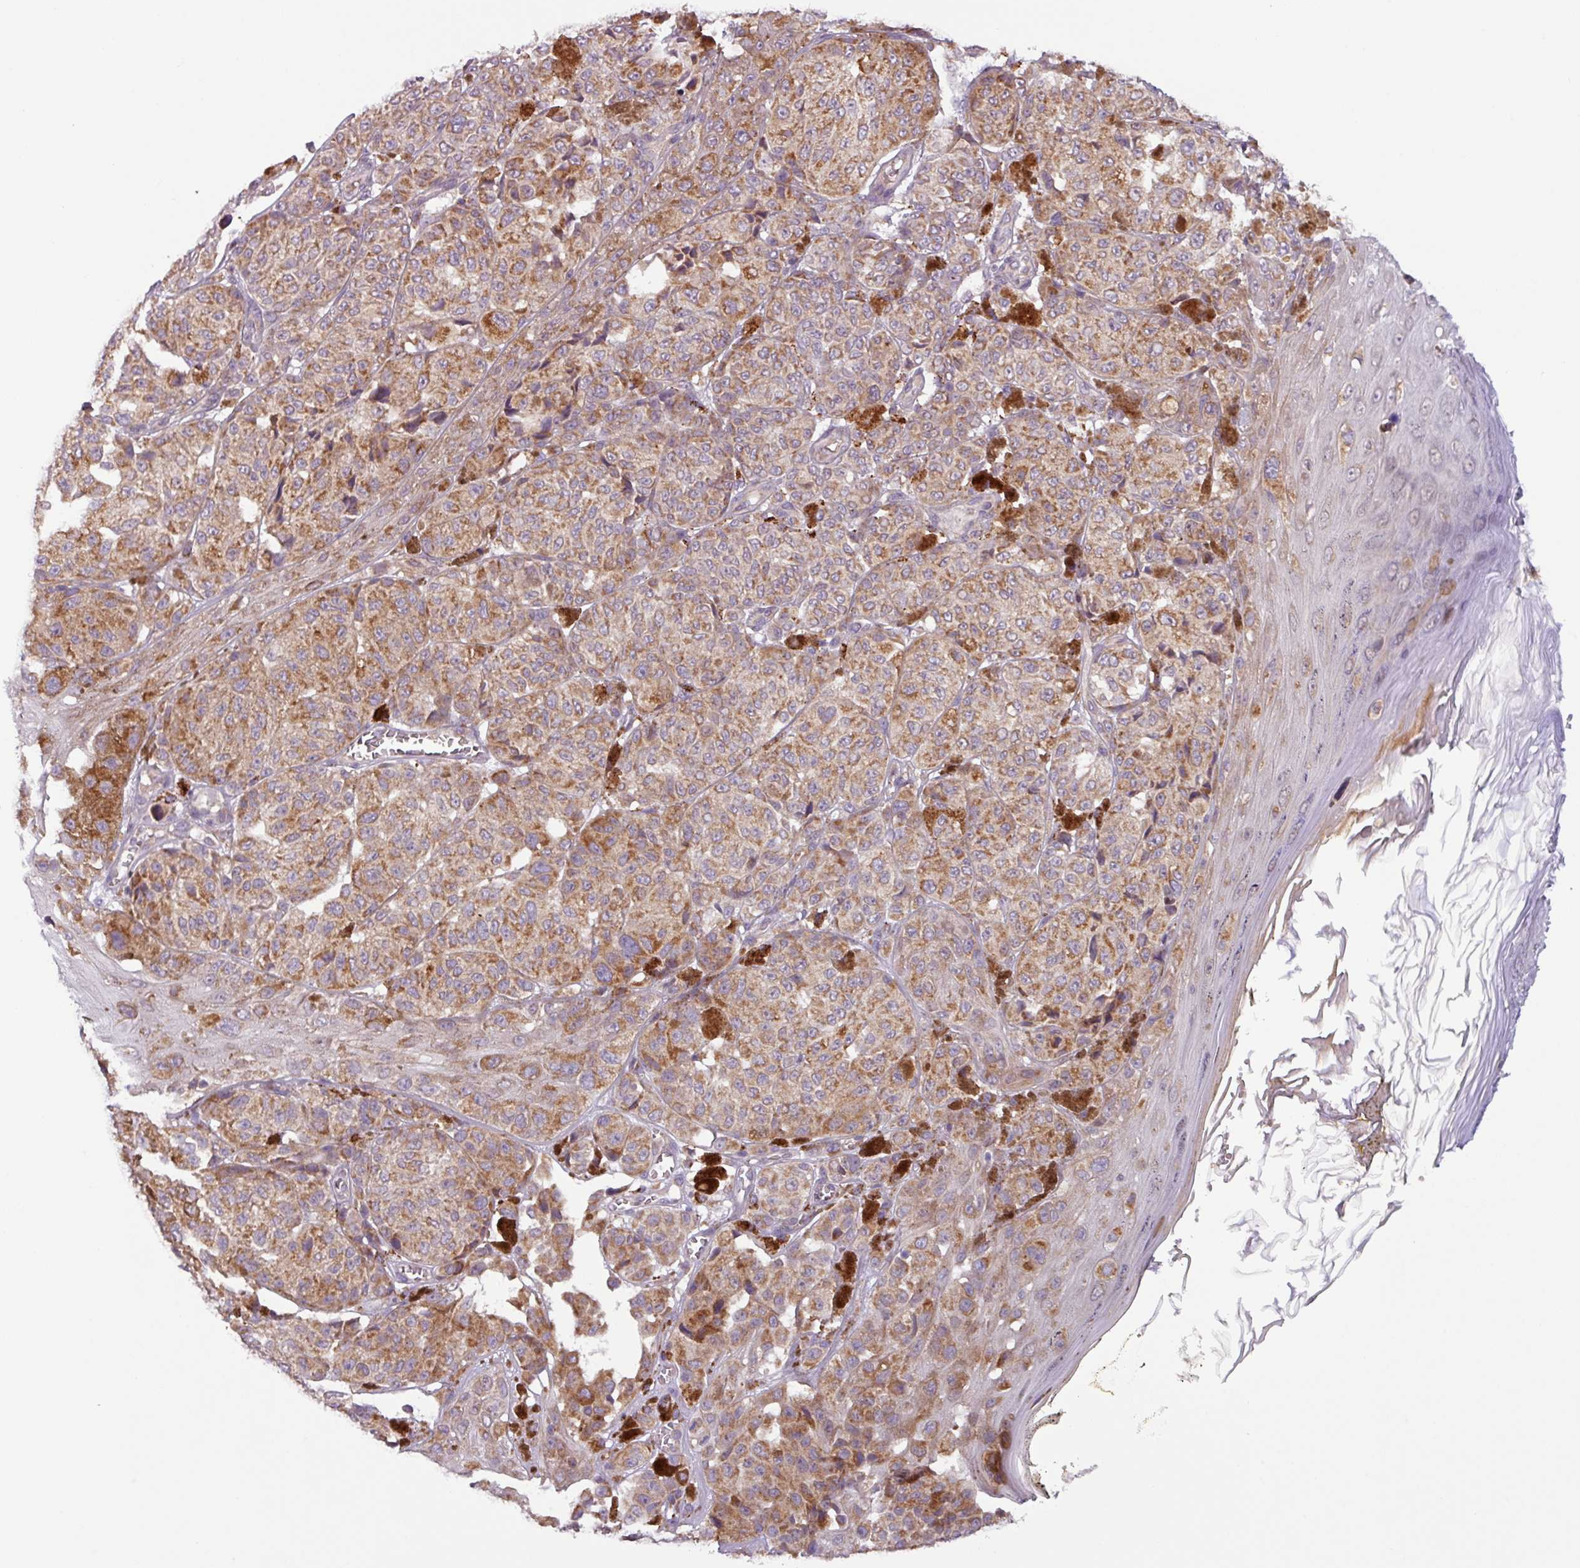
{"staining": {"intensity": "moderate", "quantity": ">75%", "location": "cytoplasmic/membranous"}, "tissue": "melanoma", "cell_type": "Tumor cells", "image_type": "cancer", "snomed": [{"axis": "morphology", "description": "Malignant melanoma, NOS"}, {"axis": "topography", "description": "Skin"}], "caption": "Immunohistochemistry (IHC) of human melanoma shows medium levels of moderate cytoplasmic/membranous expression in approximately >75% of tumor cells. (DAB = brown stain, brightfield microscopy at high magnification).", "gene": "AKIRIN1", "patient": {"sex": "male", "age": 42}}